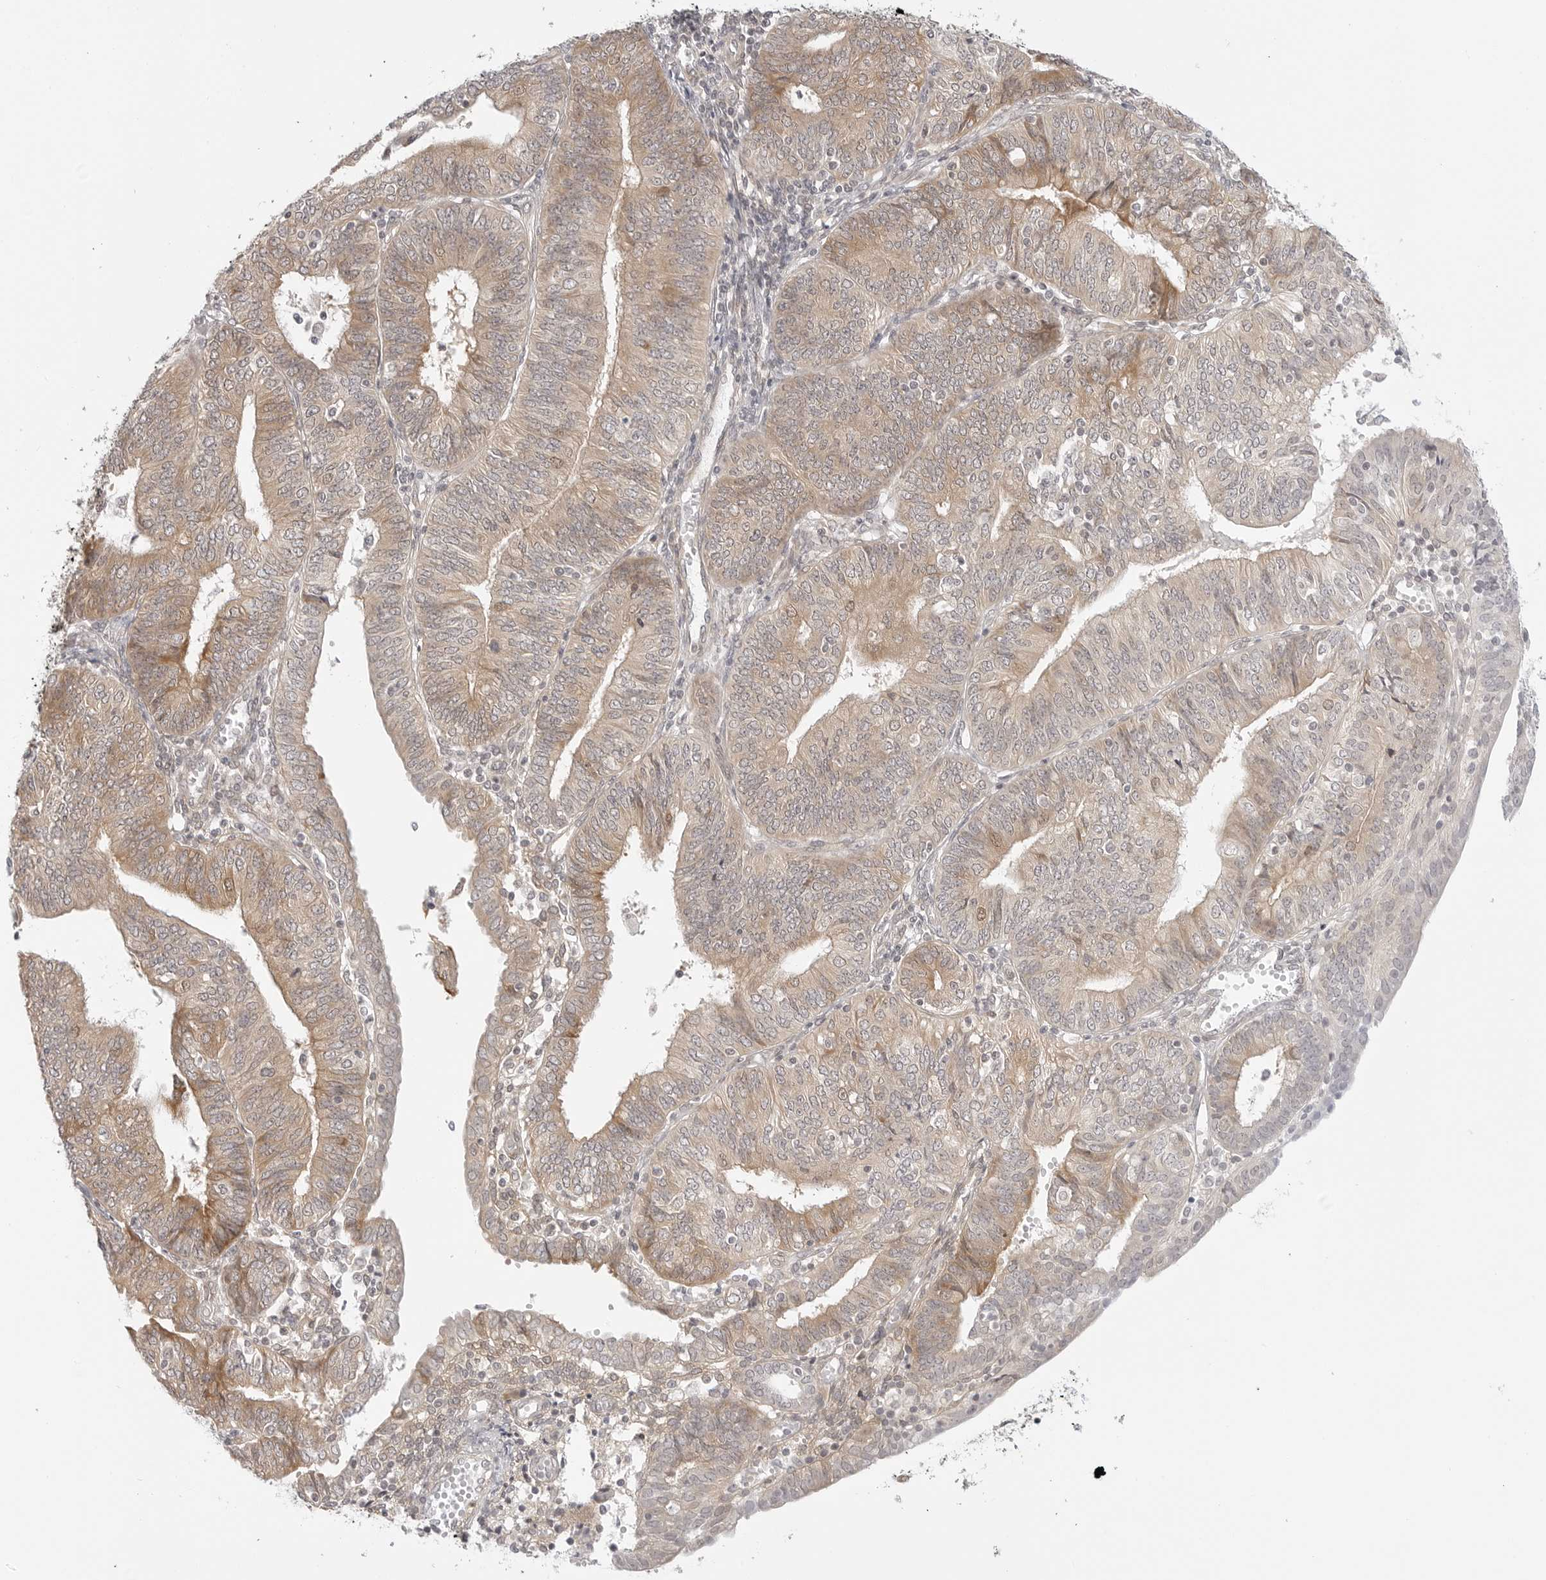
{"staining": {"intensity": "moderate", "quantity": "25%-75%", "location": "cytoplasmic/membranous"}, "tissue": "endometrial cancer", "cell_type": "Tumor cells", "image_type": "cancer", "snomed": [{"axis": "morphology", "description": "Adenocarcinoma, NOS"}, {"axis": "topography", "description": "Endometrium"}], "caption": "The image displays staining of endometrial cancer, revealing moderate cytoplasmic/membranous protein expression (brown color) within tumor cells.", "gene": "TCP1", "patient": {"sex": "female", "age": 58}}